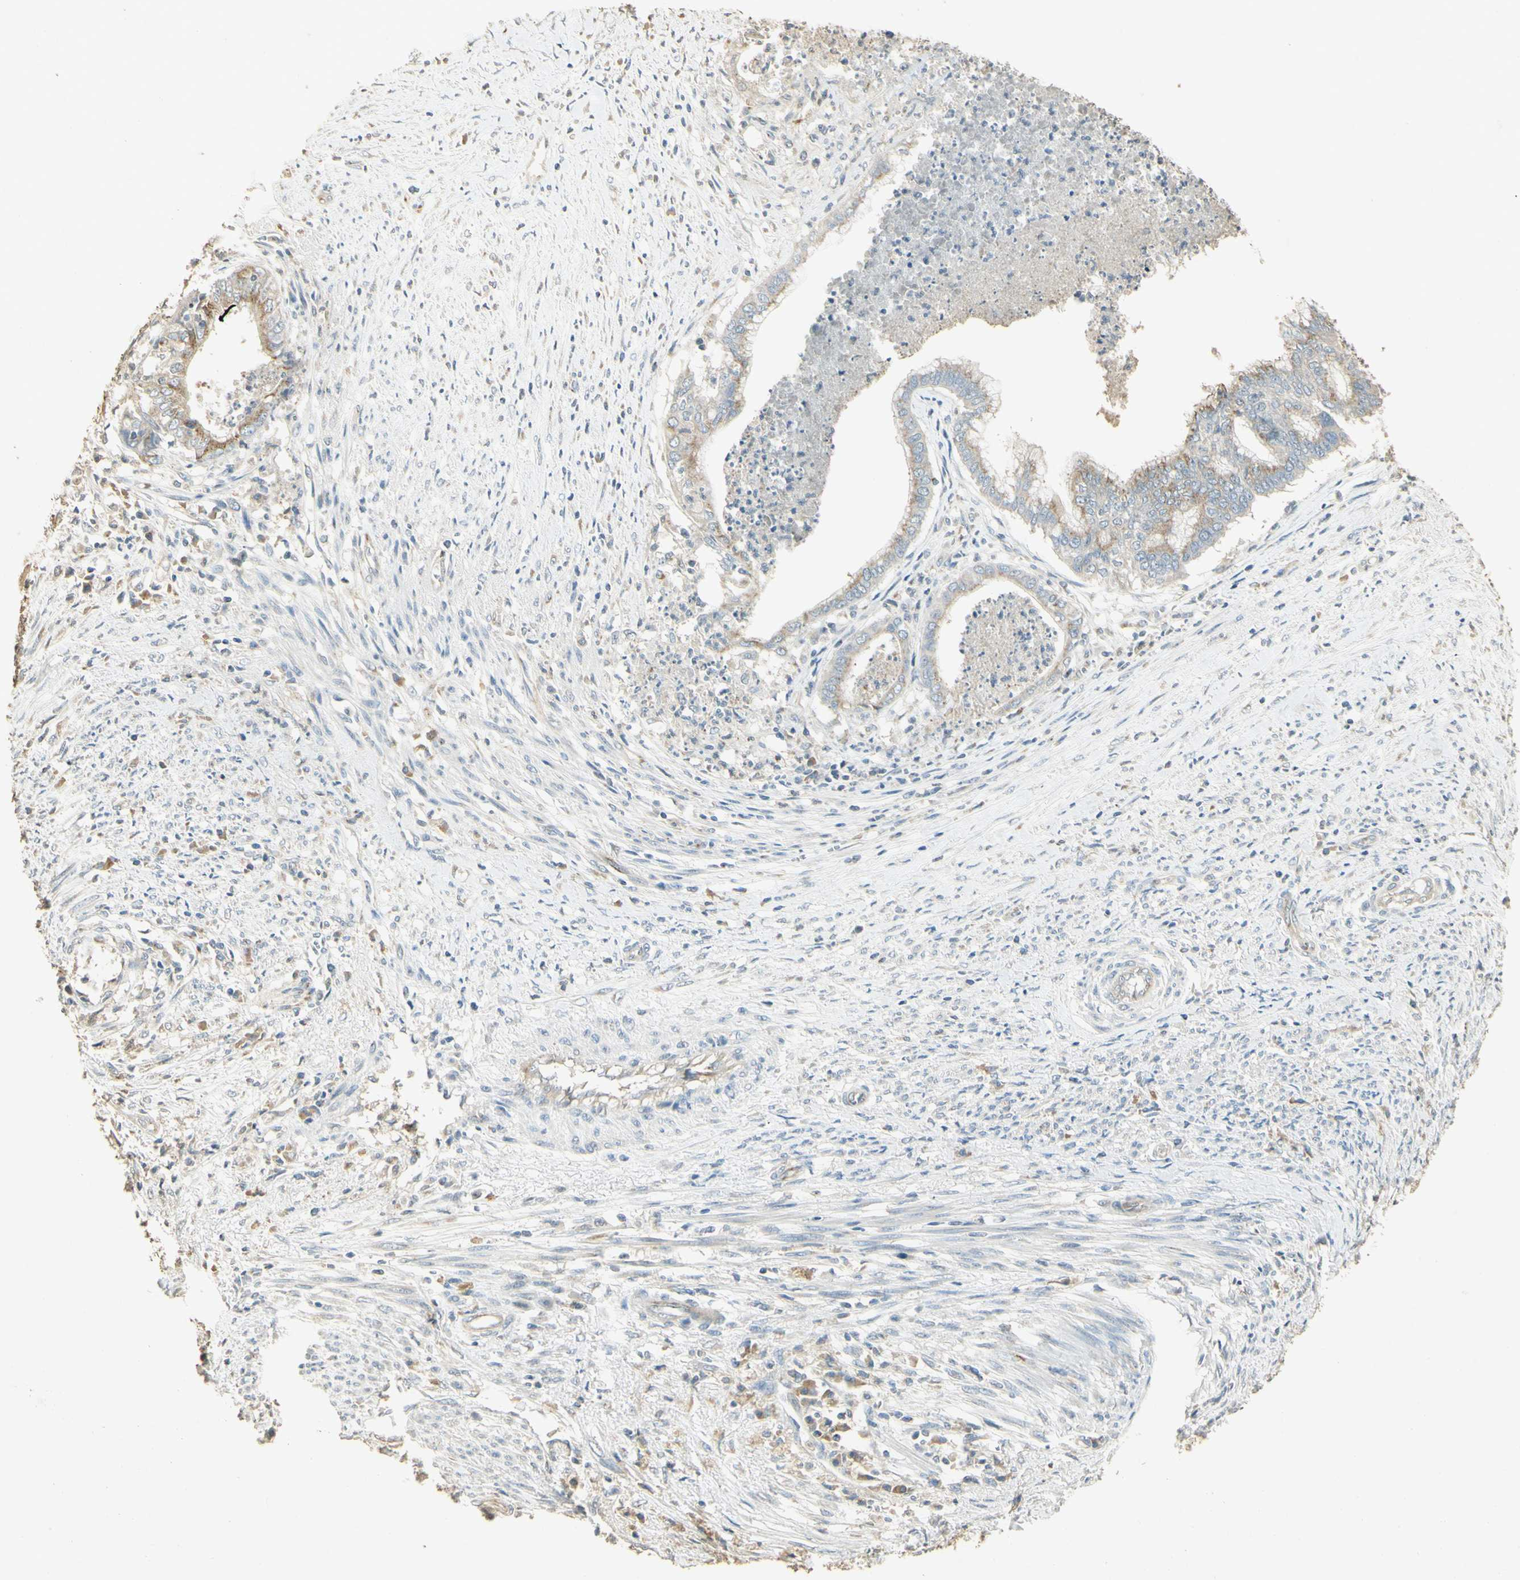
{"staining": {"intensity": "weak", "quantity": "25%-75%", "location": "cytoplasmic/membranous"}, "tissue": "endometrial cancer", "cell_type": "Tumor cells", "image_type": "cancer", "snomed": [{"axis": "morphology", "description": "Necrosis, NOS"}, {"axis": "morphology", "description": "Adenocarcinoma, NOS"}, {"axis": "topography", "description": "Endometrium"}], "caption": "Immunohistochemistry of human endometrial adenocarcinoma exhibits low levels of weak cytoplasmic/membranous staining in about 25%-75% of tumor cells. (Stains: DAB in brown, nuclei in blue, Microscopy: brightfield microscopy at high magnification).", "gene": "UXS1", "patient": {"sex": "female", "age": 79}}